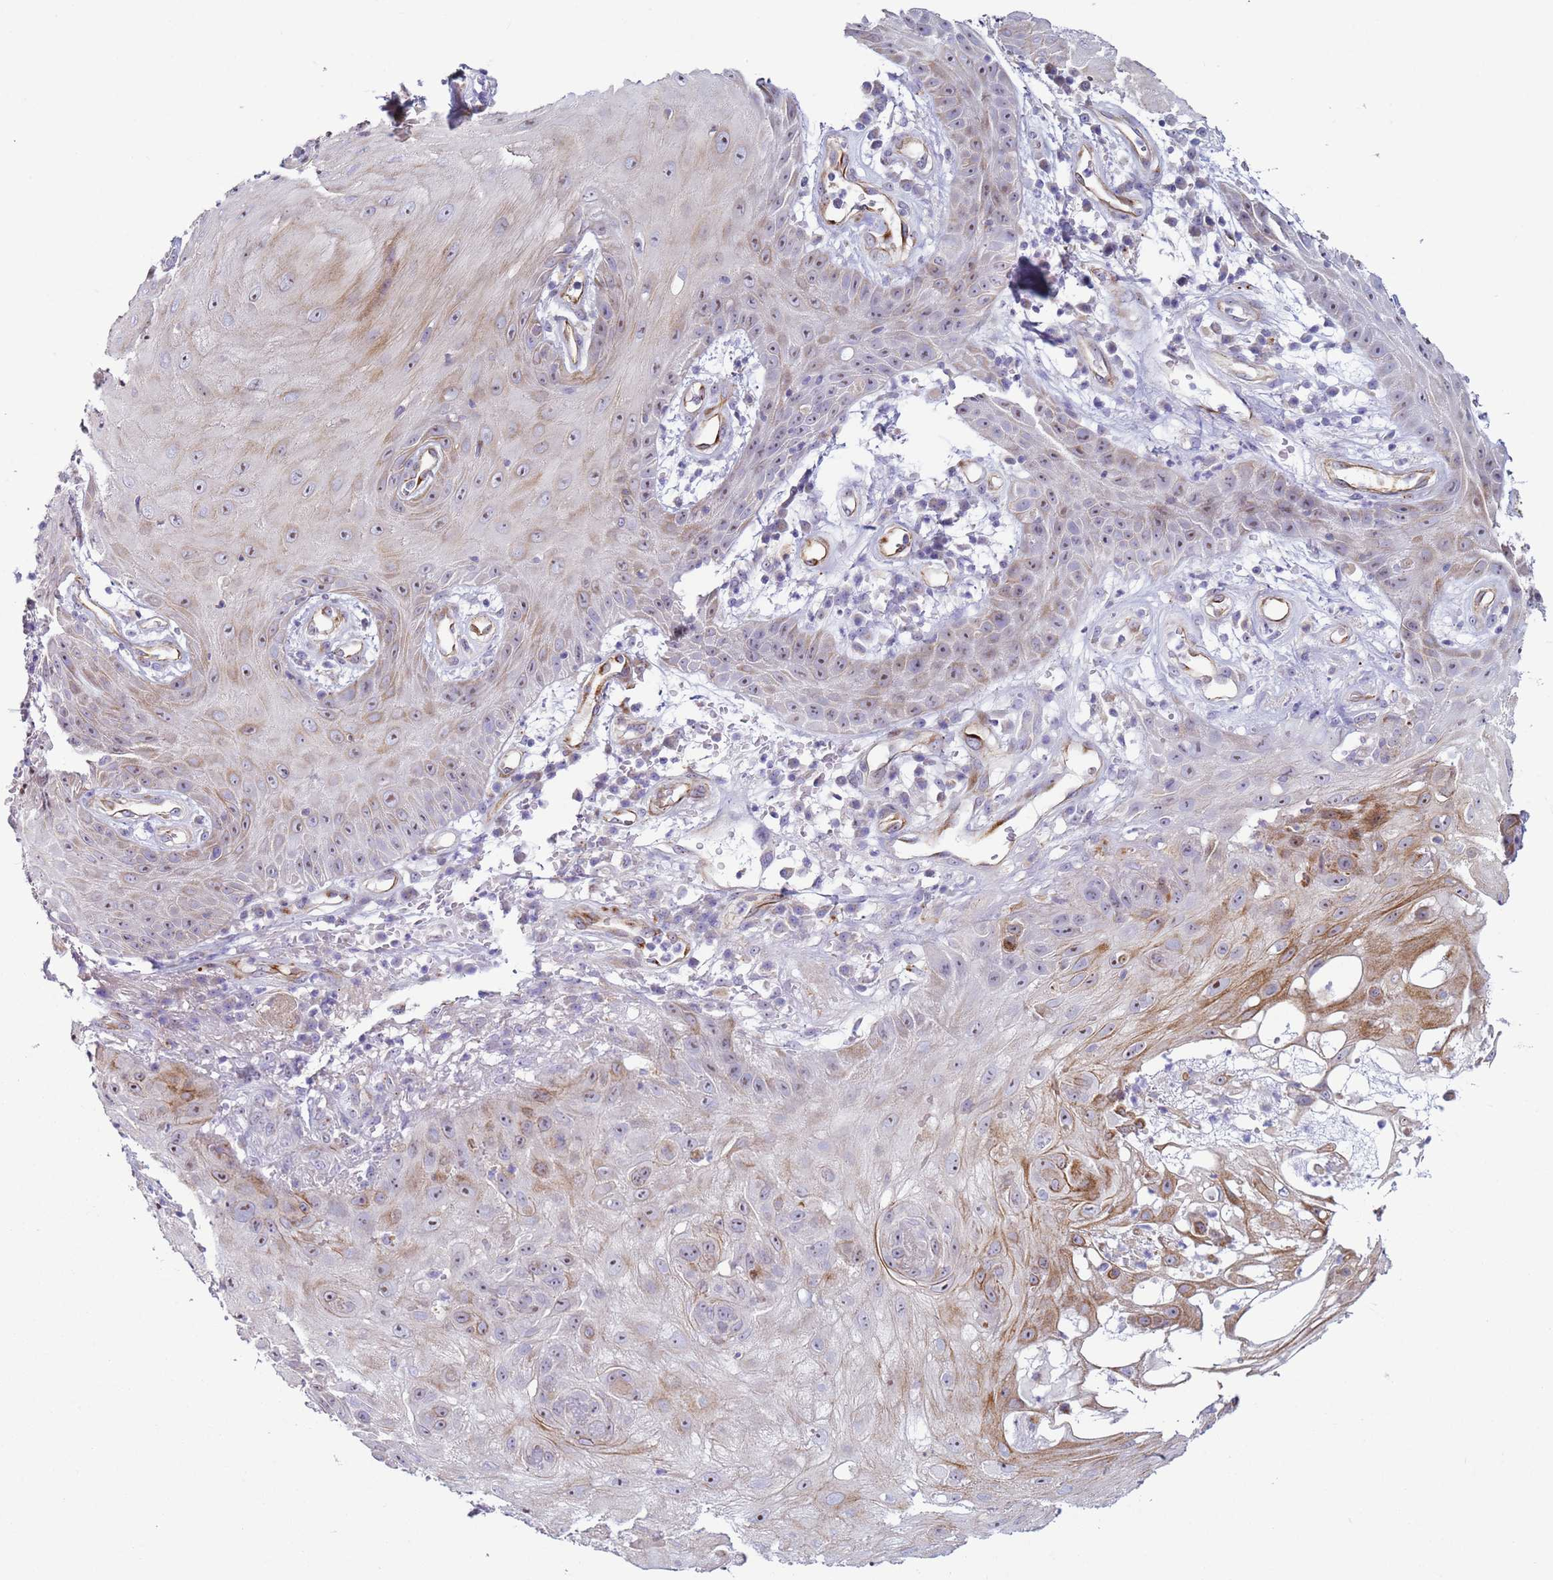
{"staining": {"intensity": "moderate", "quantity": "<25%", "location": "cytoplasmic/membranous"}, "tissue": "skin cancer", "cell_type": "Tumor cells", "image_type": "cancer", "snomed": [{"axis": "morphology", "description": "Squamous cell carcinoma, NOS"}, {"axis": "topography", "description": "Skin"}], "caption": "This image shows IHC staining of human skin cancer (squamous cell carcinoma), with low moderate cytoplasmic/membranous staining in about <25% of tumor cells.", "gene": "HEATR1", "patient": {"sex": "male", "age": 70}}